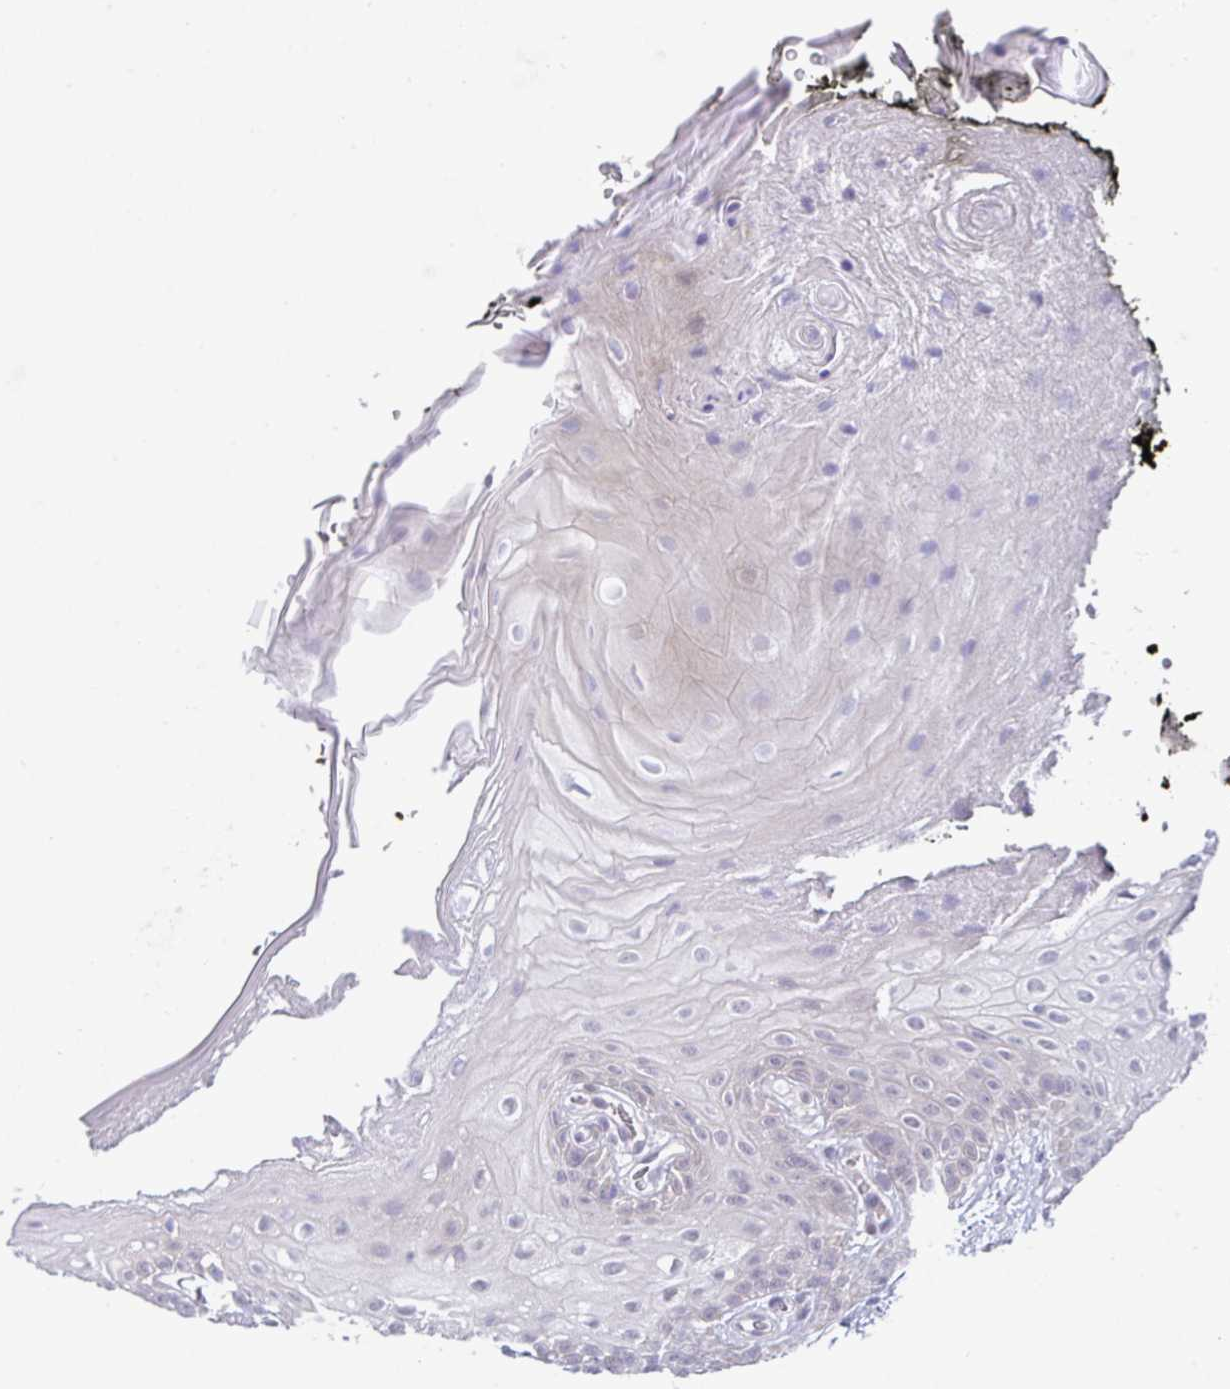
{"staining": {"intensity": "negative", "quantity": "none", "location": "none"}, "tissue": "oral mucosa", "cell_type": "Squamous epithelial cells", "image_type": "normal", "snomed": [{"axis": "morphology", "description": "Normal tissue, NOS"}, {"axis": "morphology", "description": "Squamous cell carcinoma, NOS"}, {"axis": "topography", "description": "Oral tissue"}, {"axis": "topography", "description": "Tounge, NOS"}, {"axis": "topography", "description": "Head-Neck"}], "caption": "Micrograph shows no significant protein expression in squamous epithelial cells of unremarkable oral mucosa. (Brightfield microscopy of DAB immunohistochemistry at high magnification).", "gene": "USP35", "patient": {"sex": "male", "age": 76}}